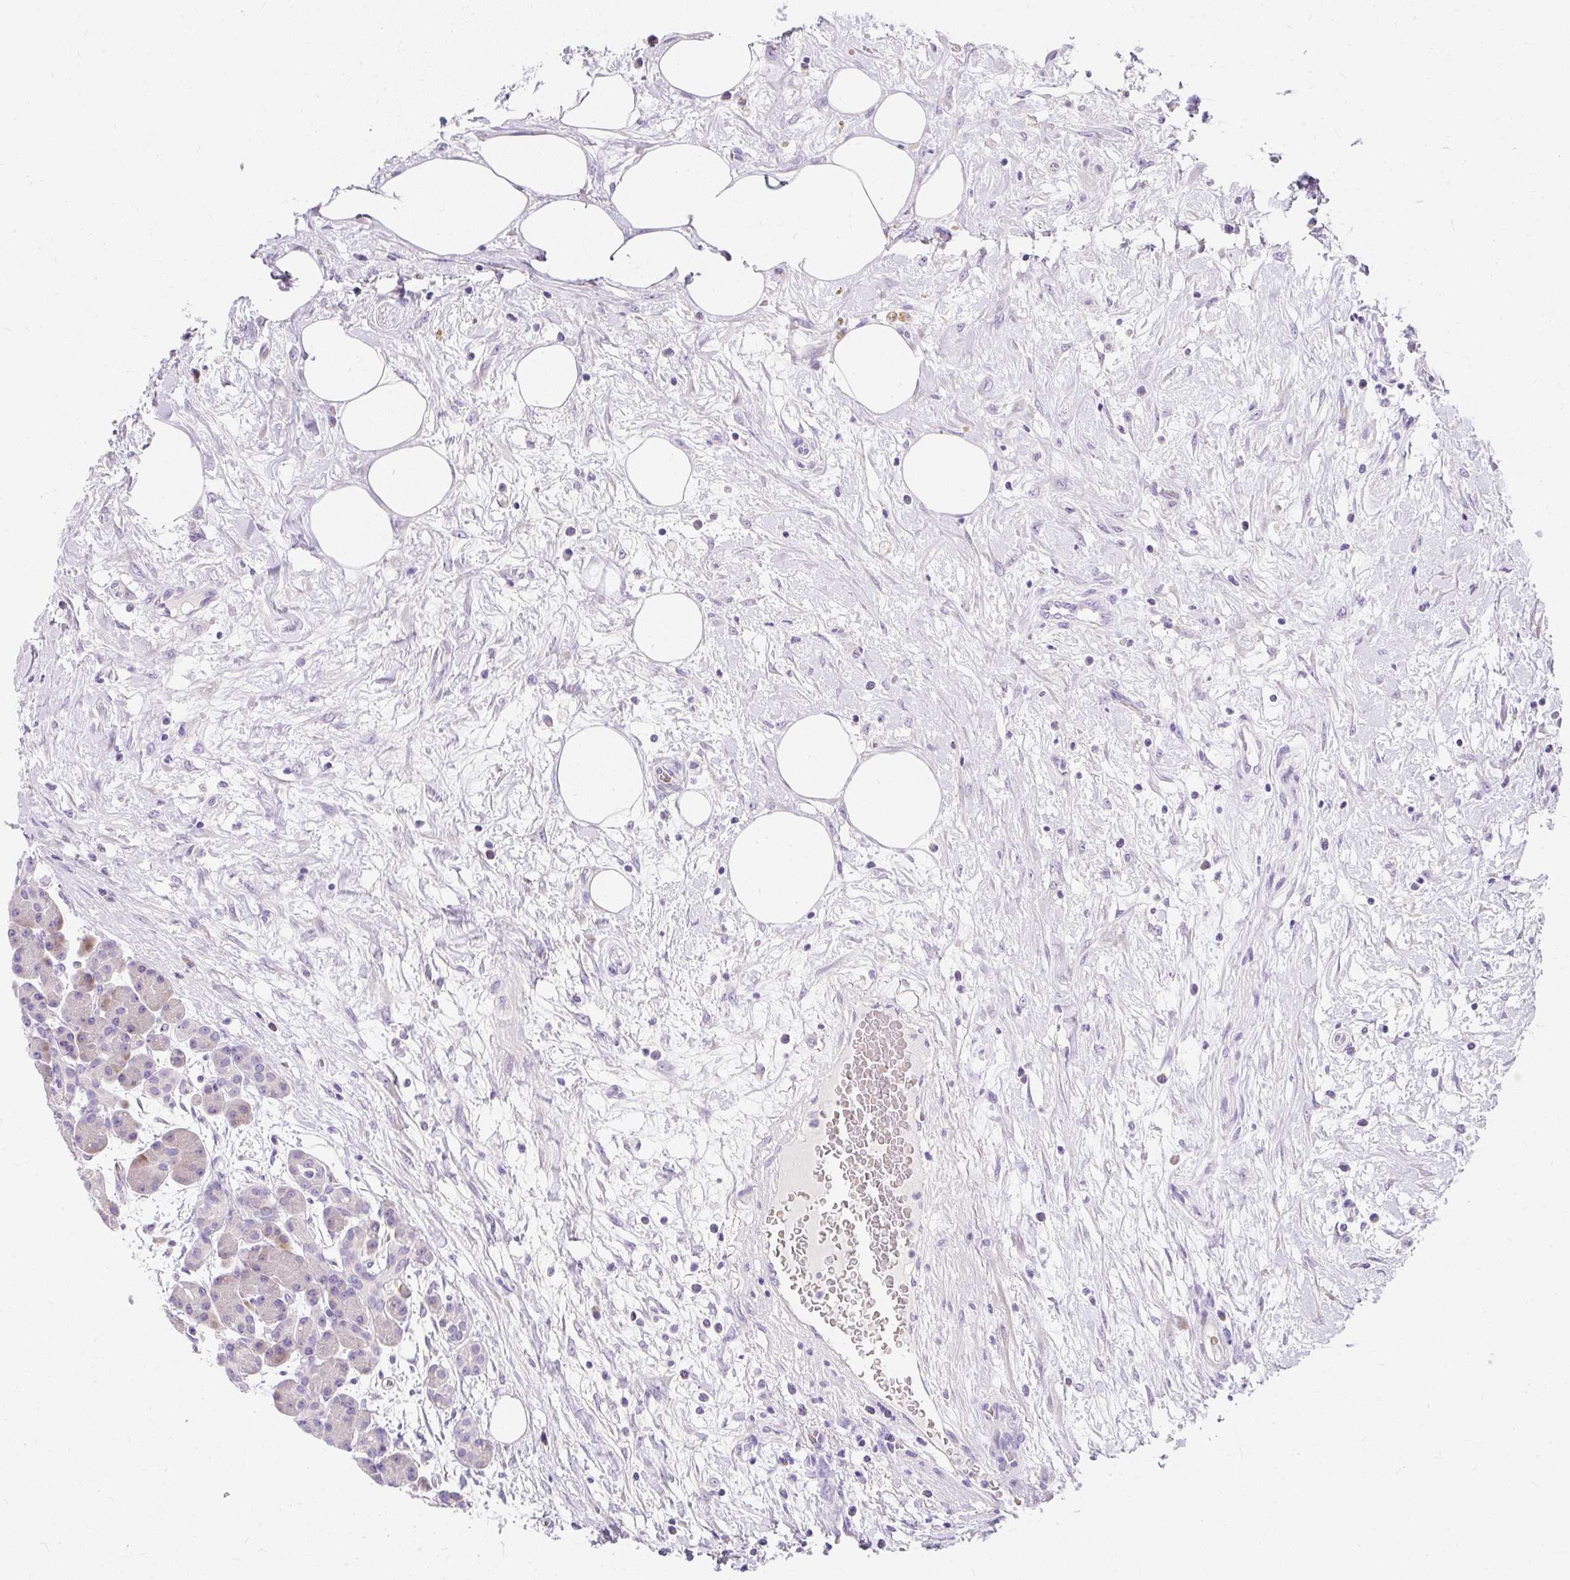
{"staining": {"intensity": "weak", "quantity": "<25%", "location": "cytoplasmic/membranous"}, "tissue": "pancreas", "cell_type": "Exocrine glandular cells", "image_type": "normal", "snomed": [{"axis": "morphology", "description": "Normal tissue, NOS"}, {"axis": "topography", "description": "Pancreas"}], "caption": "DAB (3,3'-diaminobenzidine) immunohistochemical staining of normal human pancreas displays no significant positivity in exocrine glandular cells. Brightfield microscopy of IHC stained with DAB (brown) and hematoxylin (blue), captured at high magnification.", "gene": "DTX4", "patient": {"sex": "male", "age": 63}}